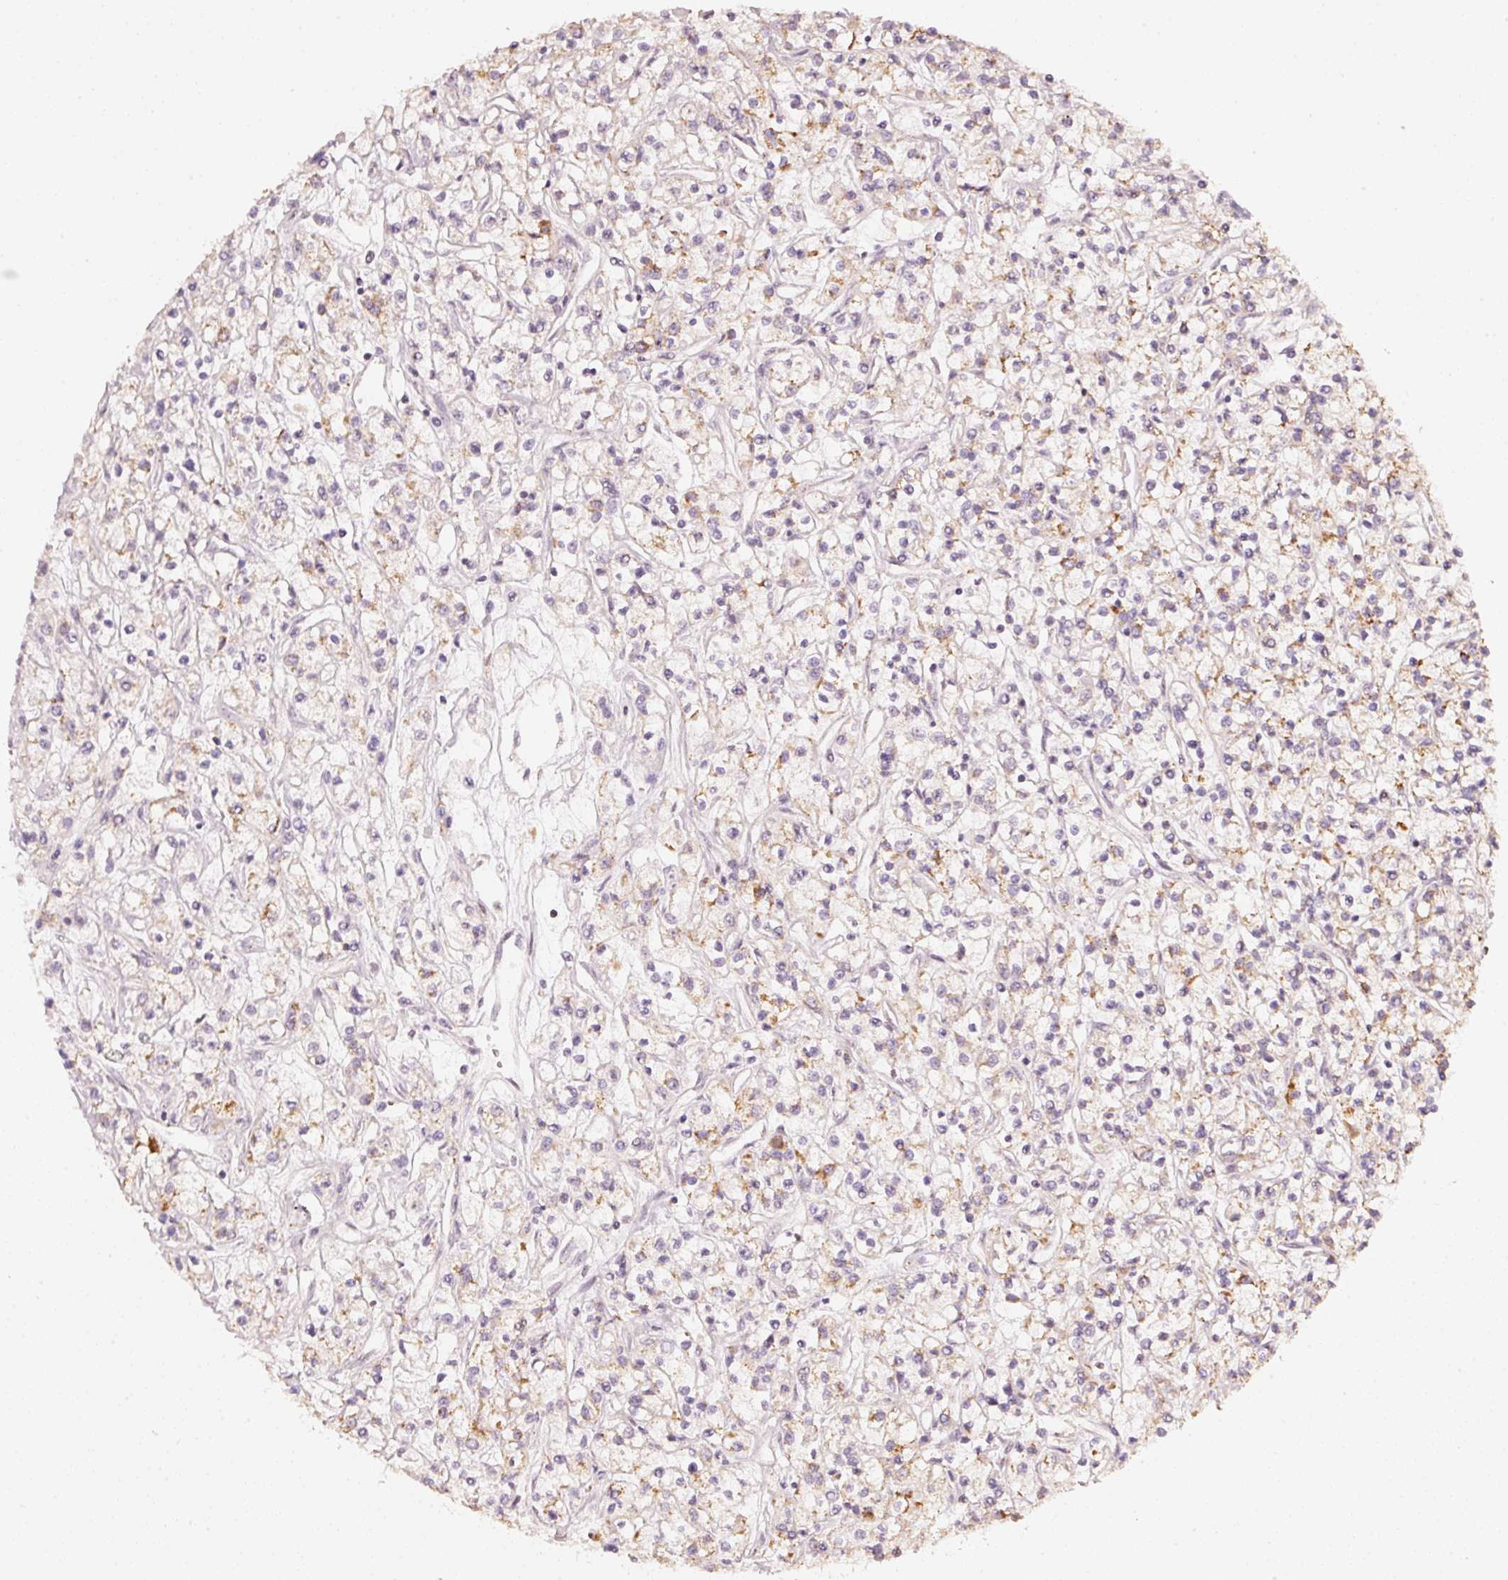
{"staining": {"intensity": "negative", "quantity": "none", "location": "none"}, "tissue": "renal cancer", "cell_type": "Tumor cells", "image_type": "cancer", "snomed": [{"axis": "morphology", "description": "Adenocarcinoma, NOS"}, {"axis": "topography", "description": "Kidney"}], "caption": "Tumor cells show no significant protein expression in renal adenocarcinoma.", "gene": "RAB35", "patient": {"sex": "female", "age": 59}}